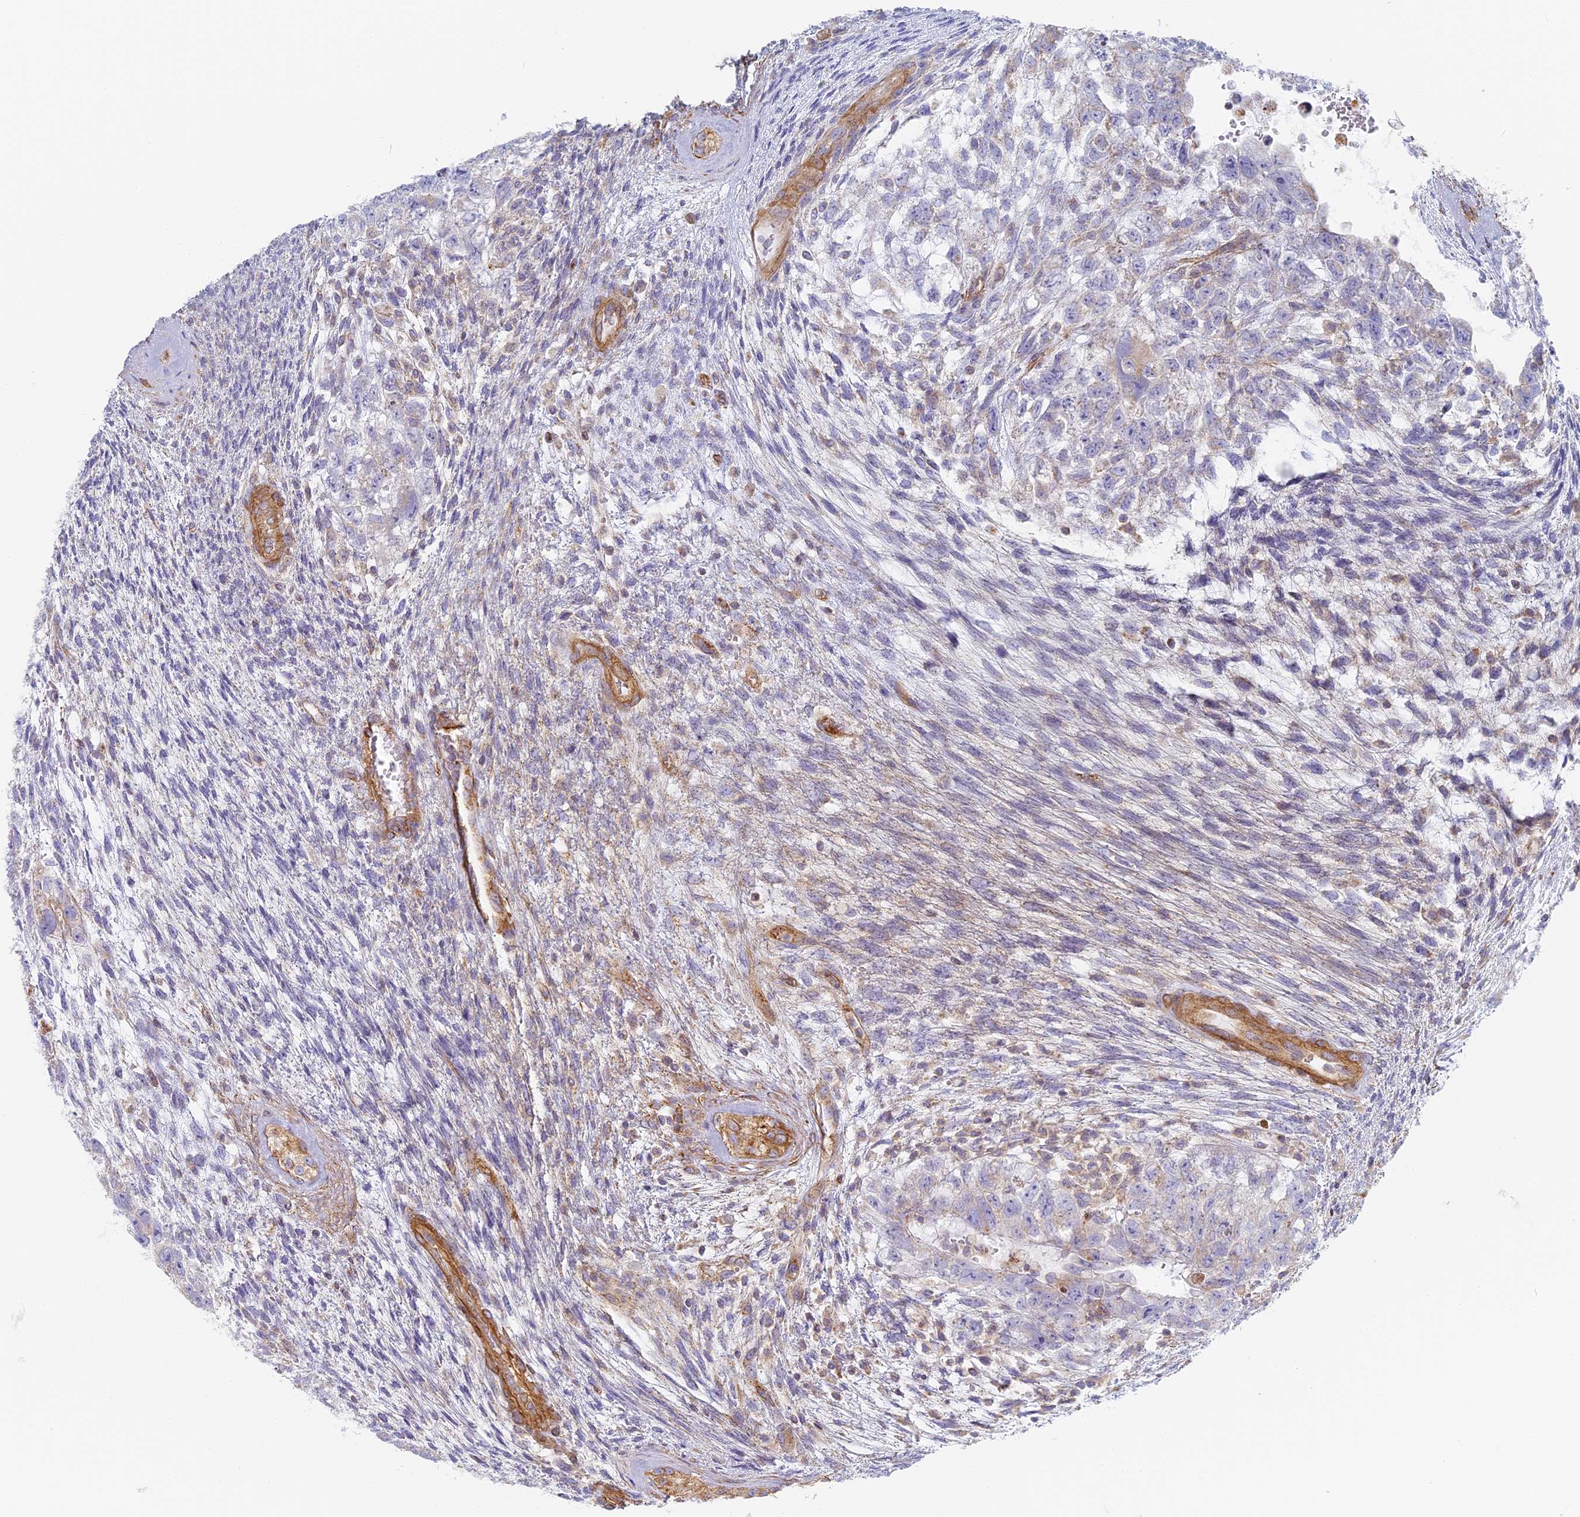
{"staining": {"intensity": "negative", "quantity": "none", "location": "none"}, "tissue": "testis cancer", "cell_type": "Tumor cells", "image_type": "cancer", "snomed": [{"axis": "morphology", "description": "Carcinoma, Embryonal, NOS"}, {"axis": "topography", "description": "Testis"}], "caption": "Human embryonal carcinoma (testis) stained for a protein using immunohistochemistry displays no staining in tumor cells.", "gene": "DDA1", "patient": {"sex": "male", "age": 26}}